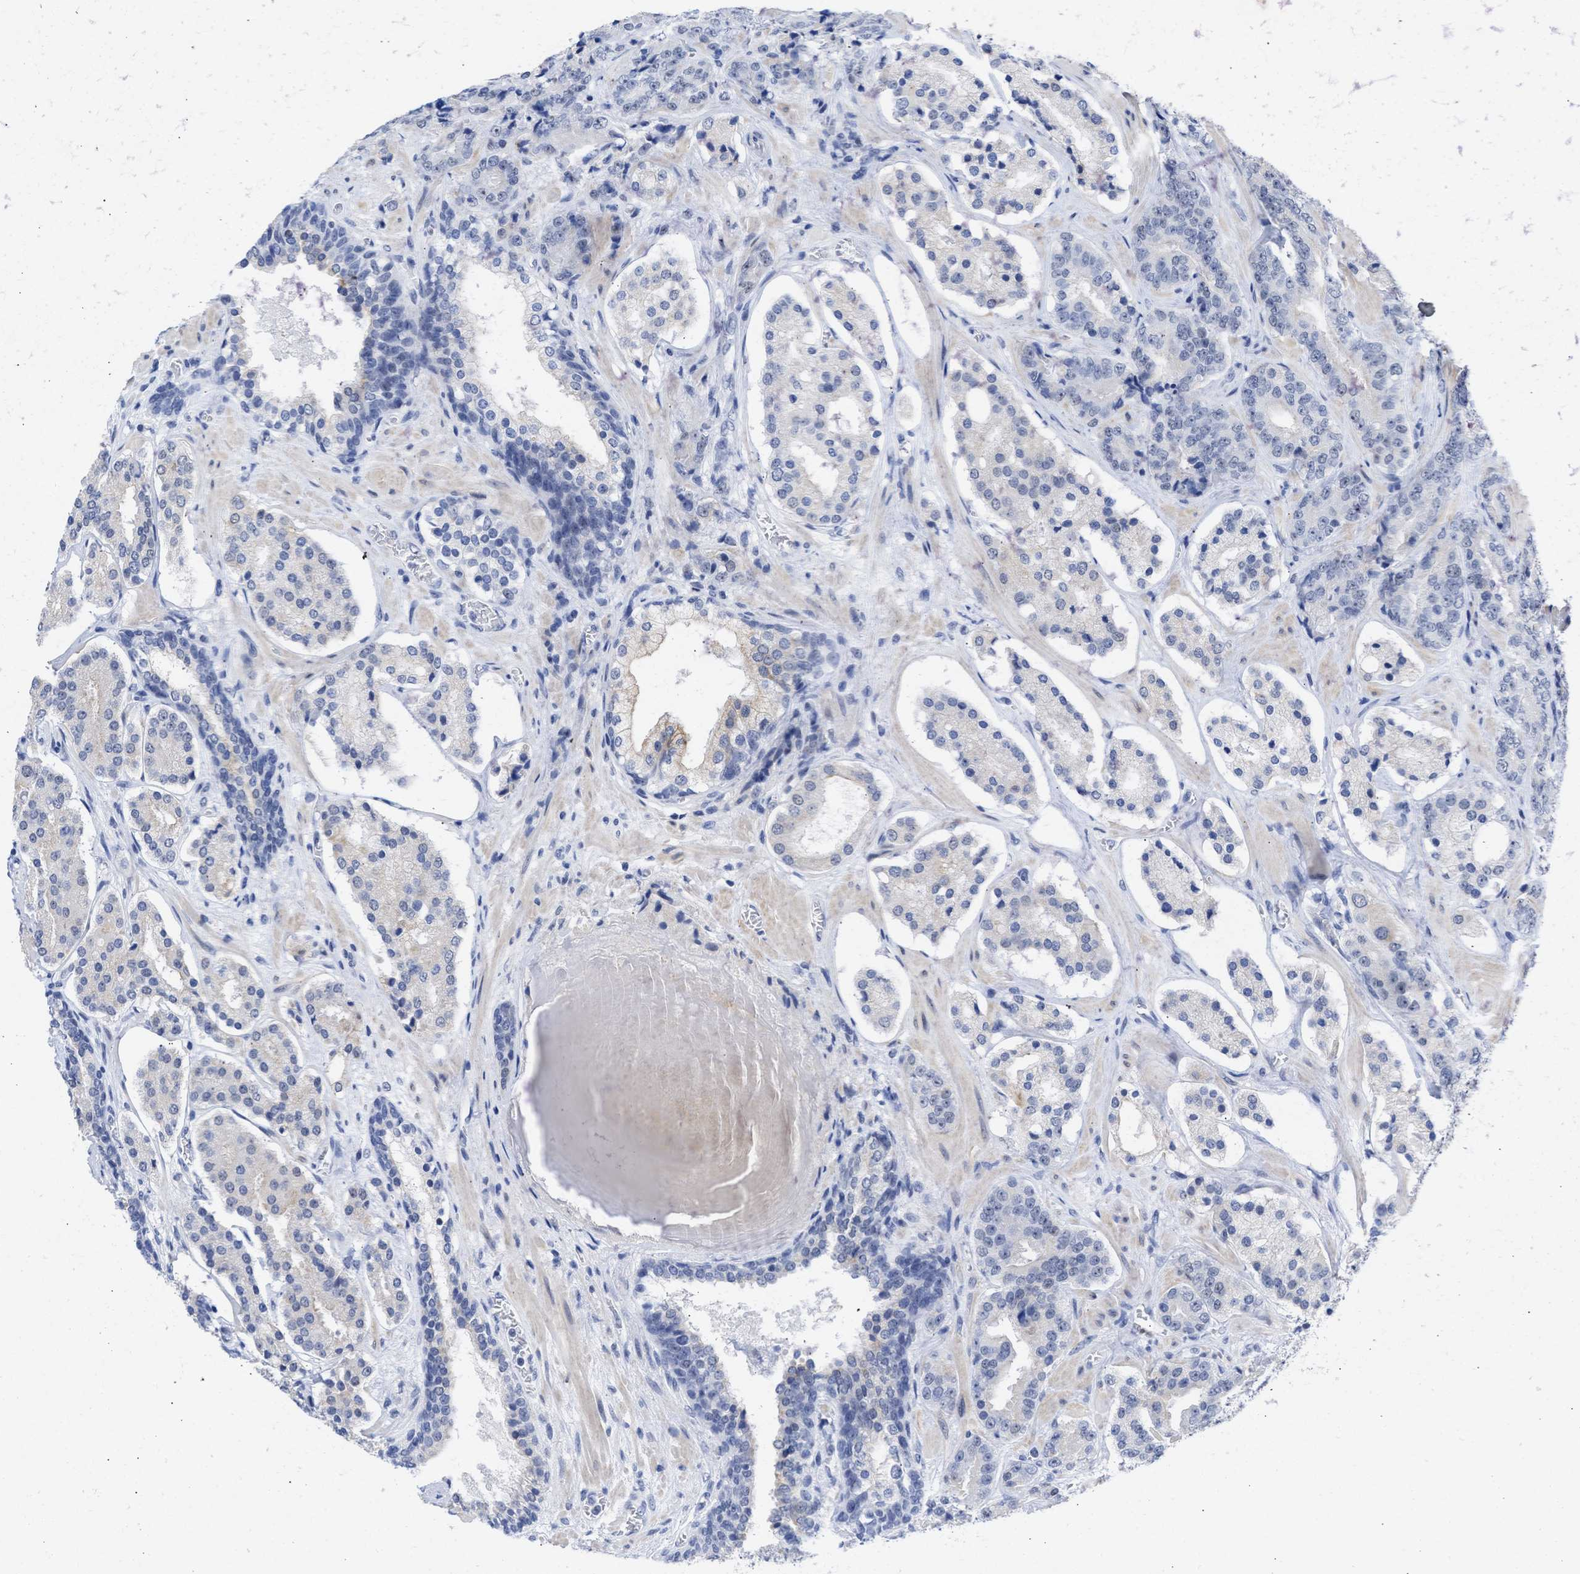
{"staining": {"intensity": "weak", "quantity": "<25%", "location": "cytoplasmic/membranous"}, "tissue": "prostate cancer", "cell_type": "Tumor cells", "image_type": "cancer", "snomed": [{"axis": "morphology", "description": "Adenocarcinoma, High grade"}, {"axis": "topography", "description": "Prostate"}], "caption": "High magnification brightfield microscopy of high-grade adenocarcinoma (prostate) stained with DAB (3,3'-diaminobenzidine) (brown) and counterstained with hematoxylin (blue): tumor cells show no significant positivity.", "gene": "DDX41", "patient": {"sex": "male", "age": 60}}